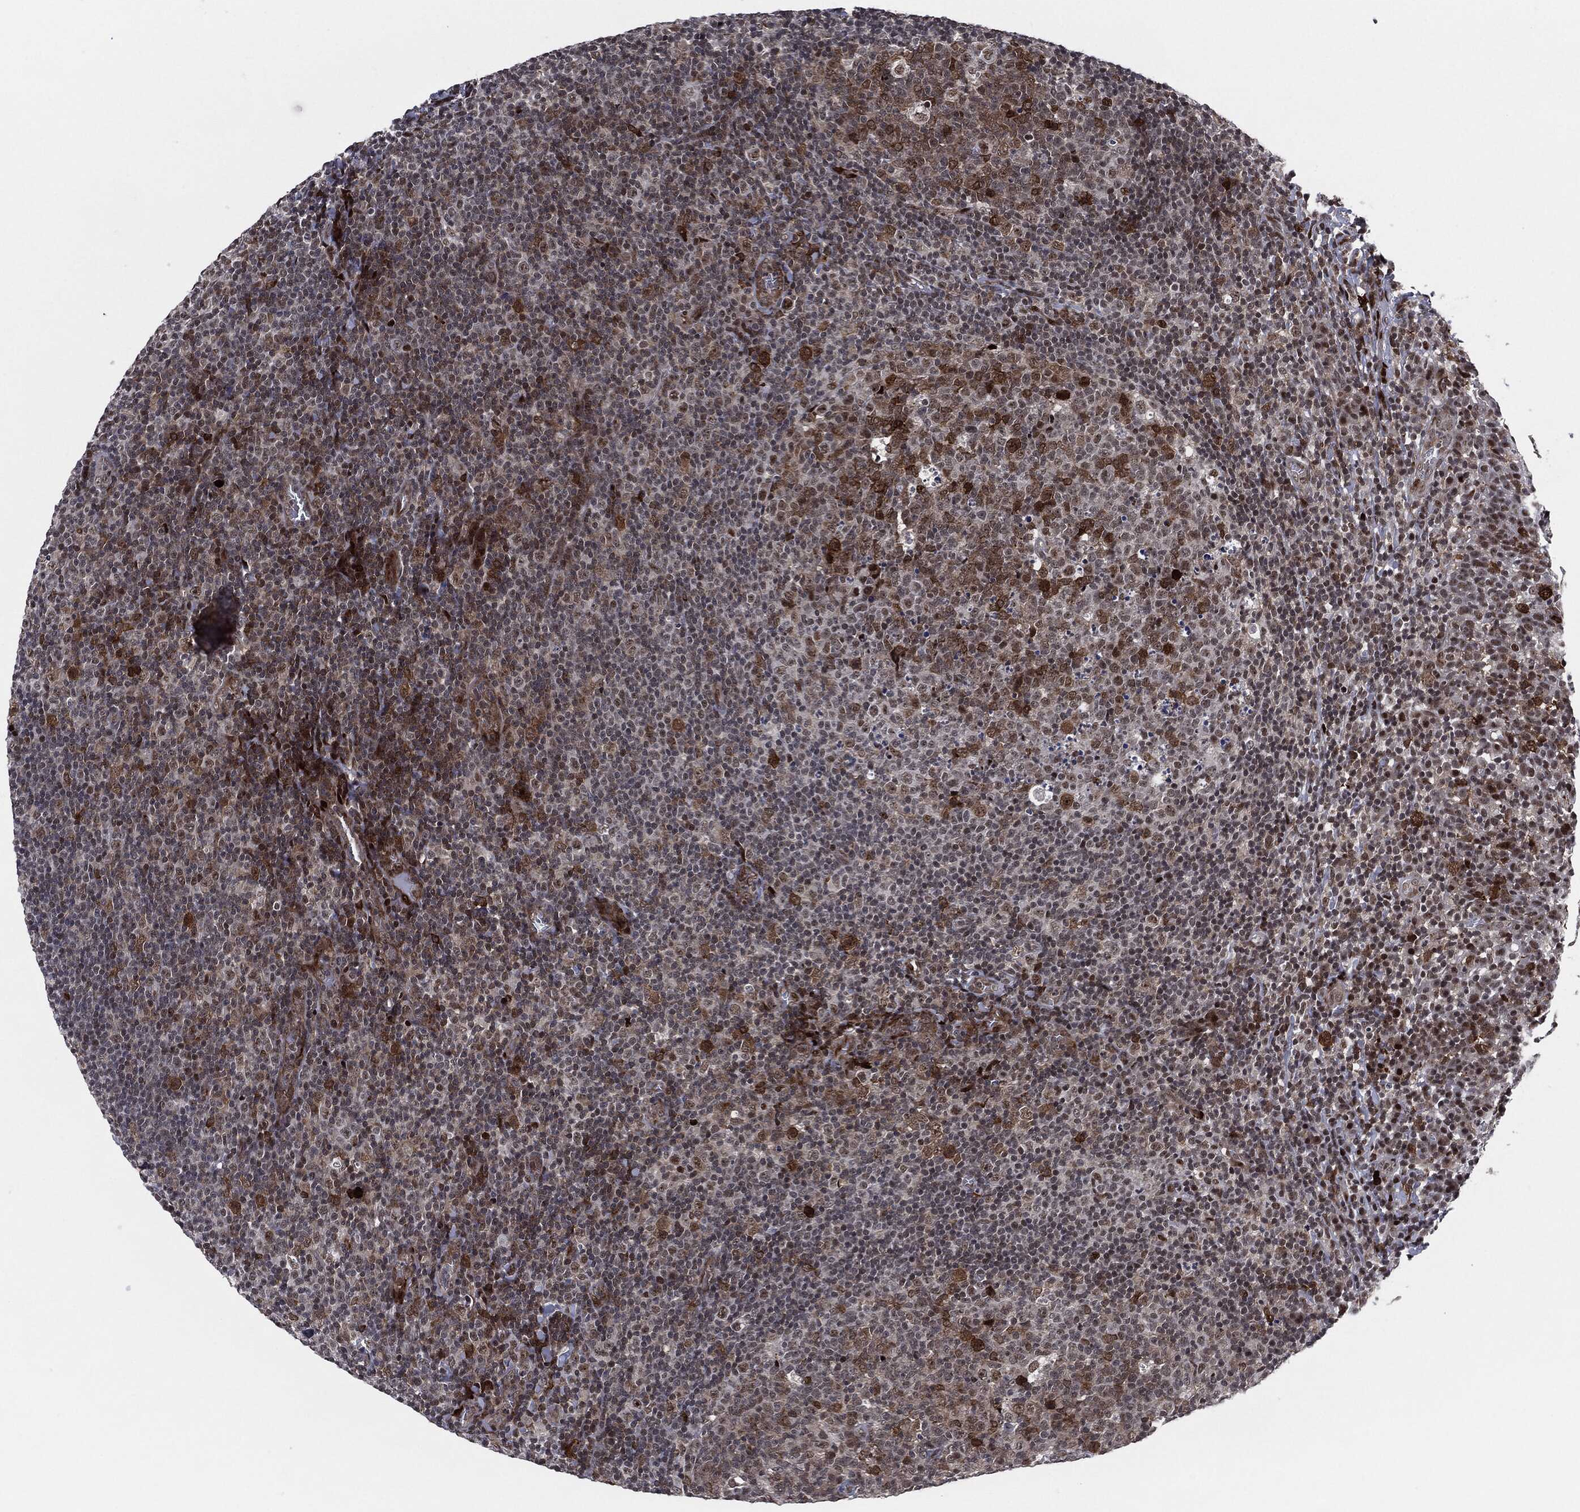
{"staining": {"intensity": "moderate", "quantity": "25%-75%", "location": "nuclear"}, "tissue": "tonsil", "cell_type": "Germinal center cells", "image_type": "normal", "snomed": [{"axis": "morphology", "description": "Normal tissue, NOS"}, {"axis": "topography", "description": "Tonsil"}], "caption": "Tonsil stained with immunohistochemistry reveals moderate nuclear expression in about 25%-75% of germinal center cells.", "gene": "AKT2", "patient": {"sex": "female", "age": 5}}